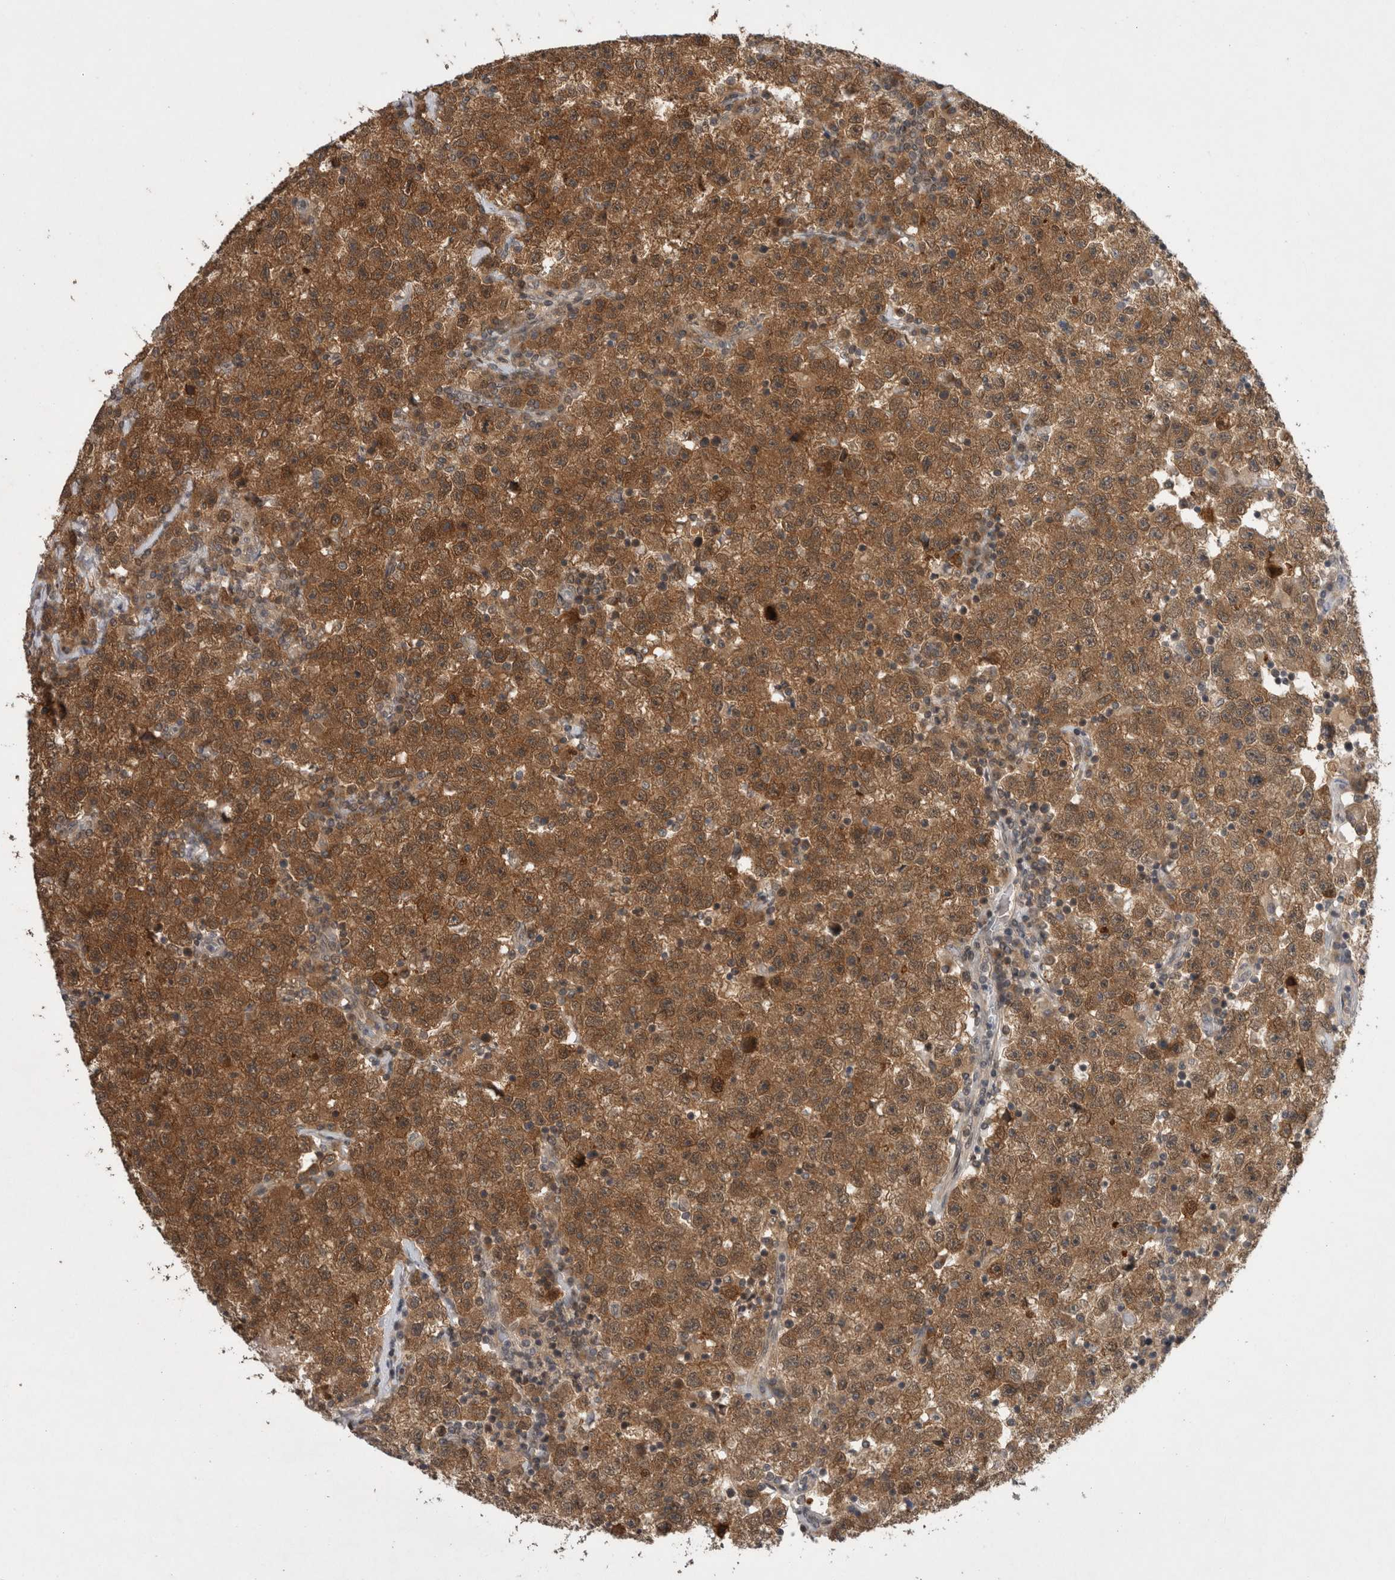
{"staining": {"intensity": "moderate", "quantity": ">75%", "location": "cytoplasmic/membranous"}, "tissue": "testis cancer", "cell_type": "Tumor cells", "image_type": "cancer", "snomed": [{"axis": "morphology", "description": "Seminoma, NOS"}, {"axis": "topography", "description": "Testis"}], "caption": "IHC of human seminoma (testis) reveals medium levels of moderate cytoplasmic/membranous staining in about >75% of tumor cells.", "gene": "ZNF341", "patient": {"sex": "male", "age": 22}}